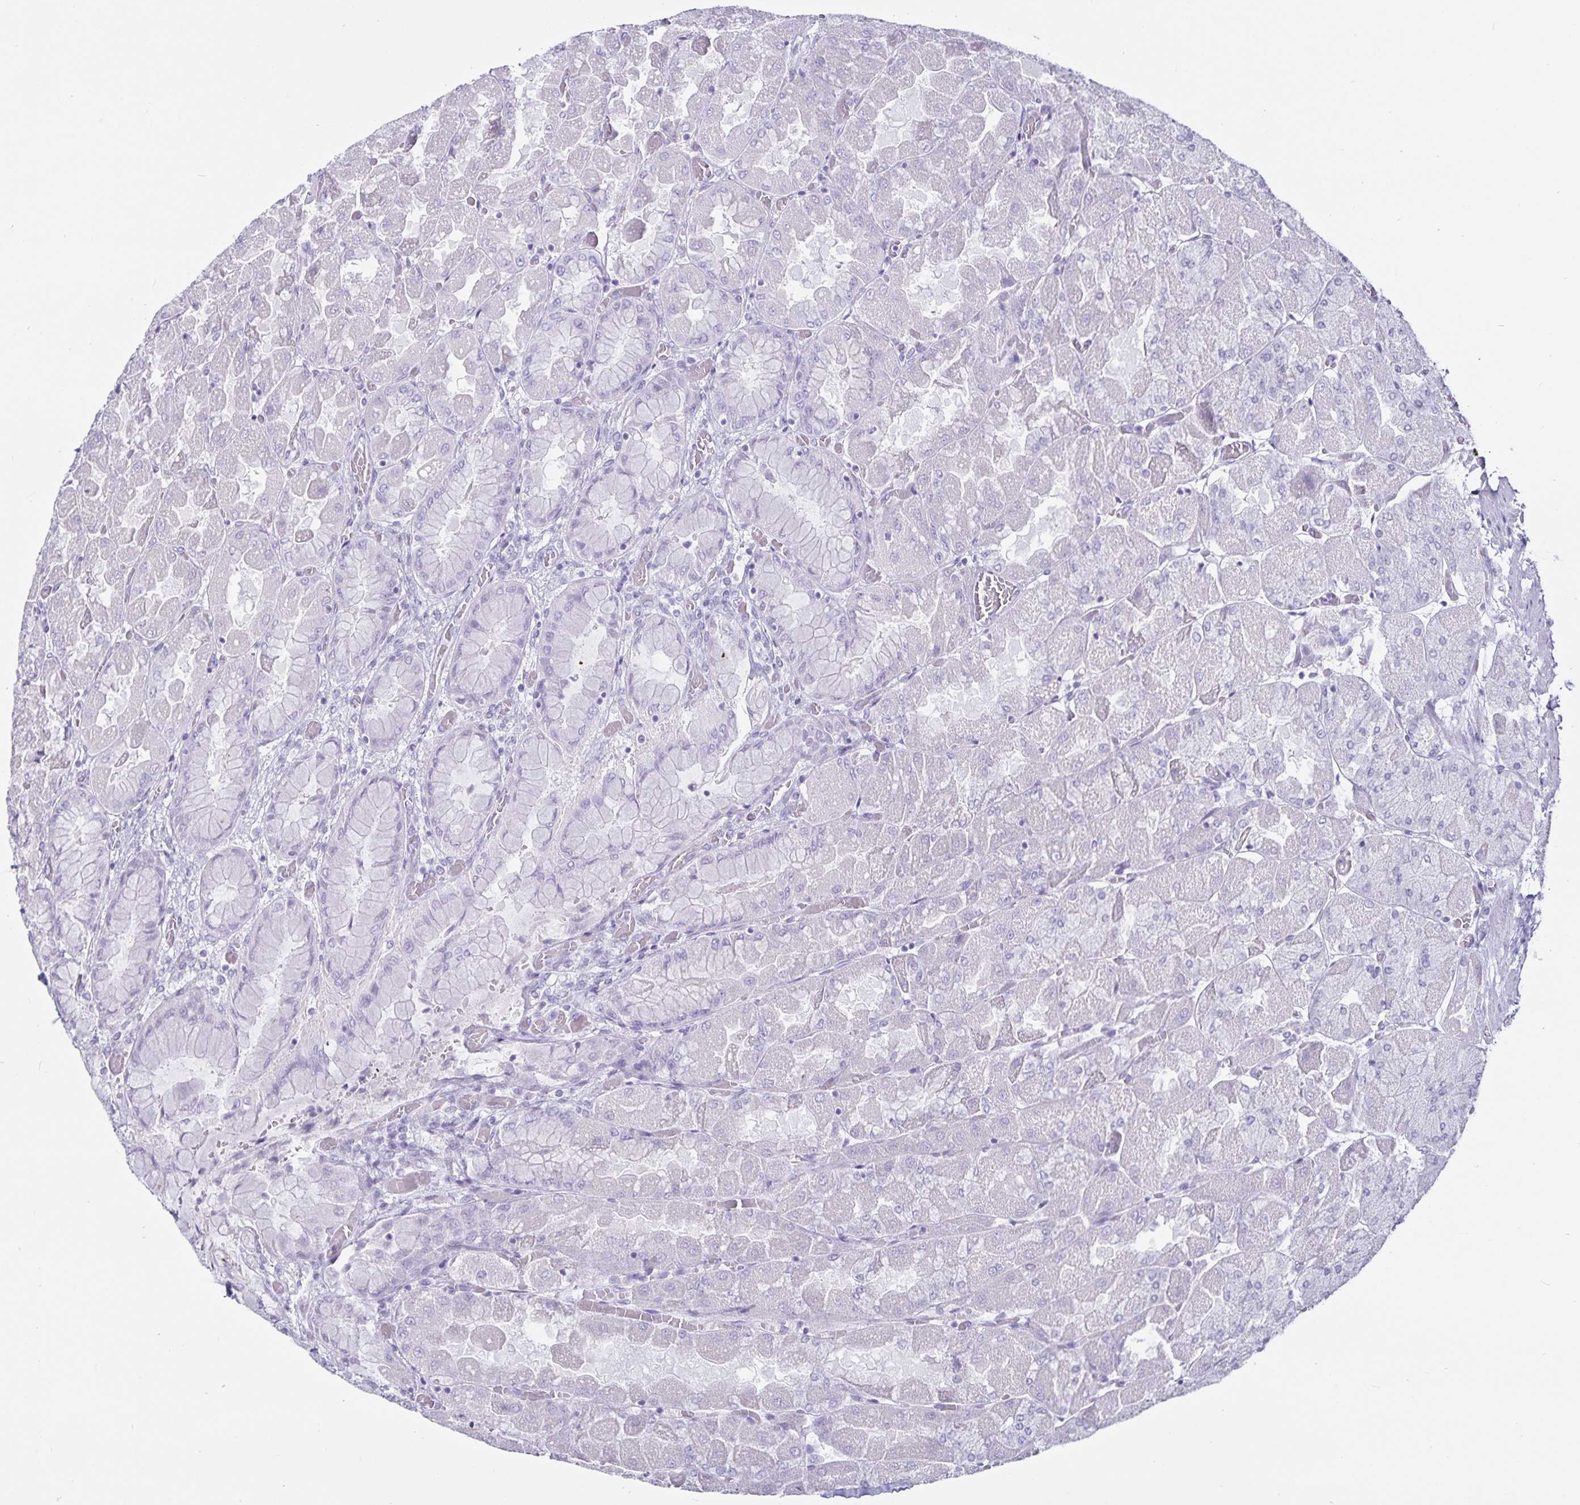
{"staining": {"intensity": "negative", "quantity": "none", "location": "none"}, "tissue": "stomach", "cell_type": "Glandular cells", "image_type": "normal", "snomed": [{"axis": "morphology", "description": "Normal tissue, NOS"}, {"axis": "topography", "description": "Stomach"}], "caption": "Immunohistochemistry of benign human stomach displays no expression in glandular cells.", "gene": "DEFA6", "patient": {"sex": "female", "age": 61}}